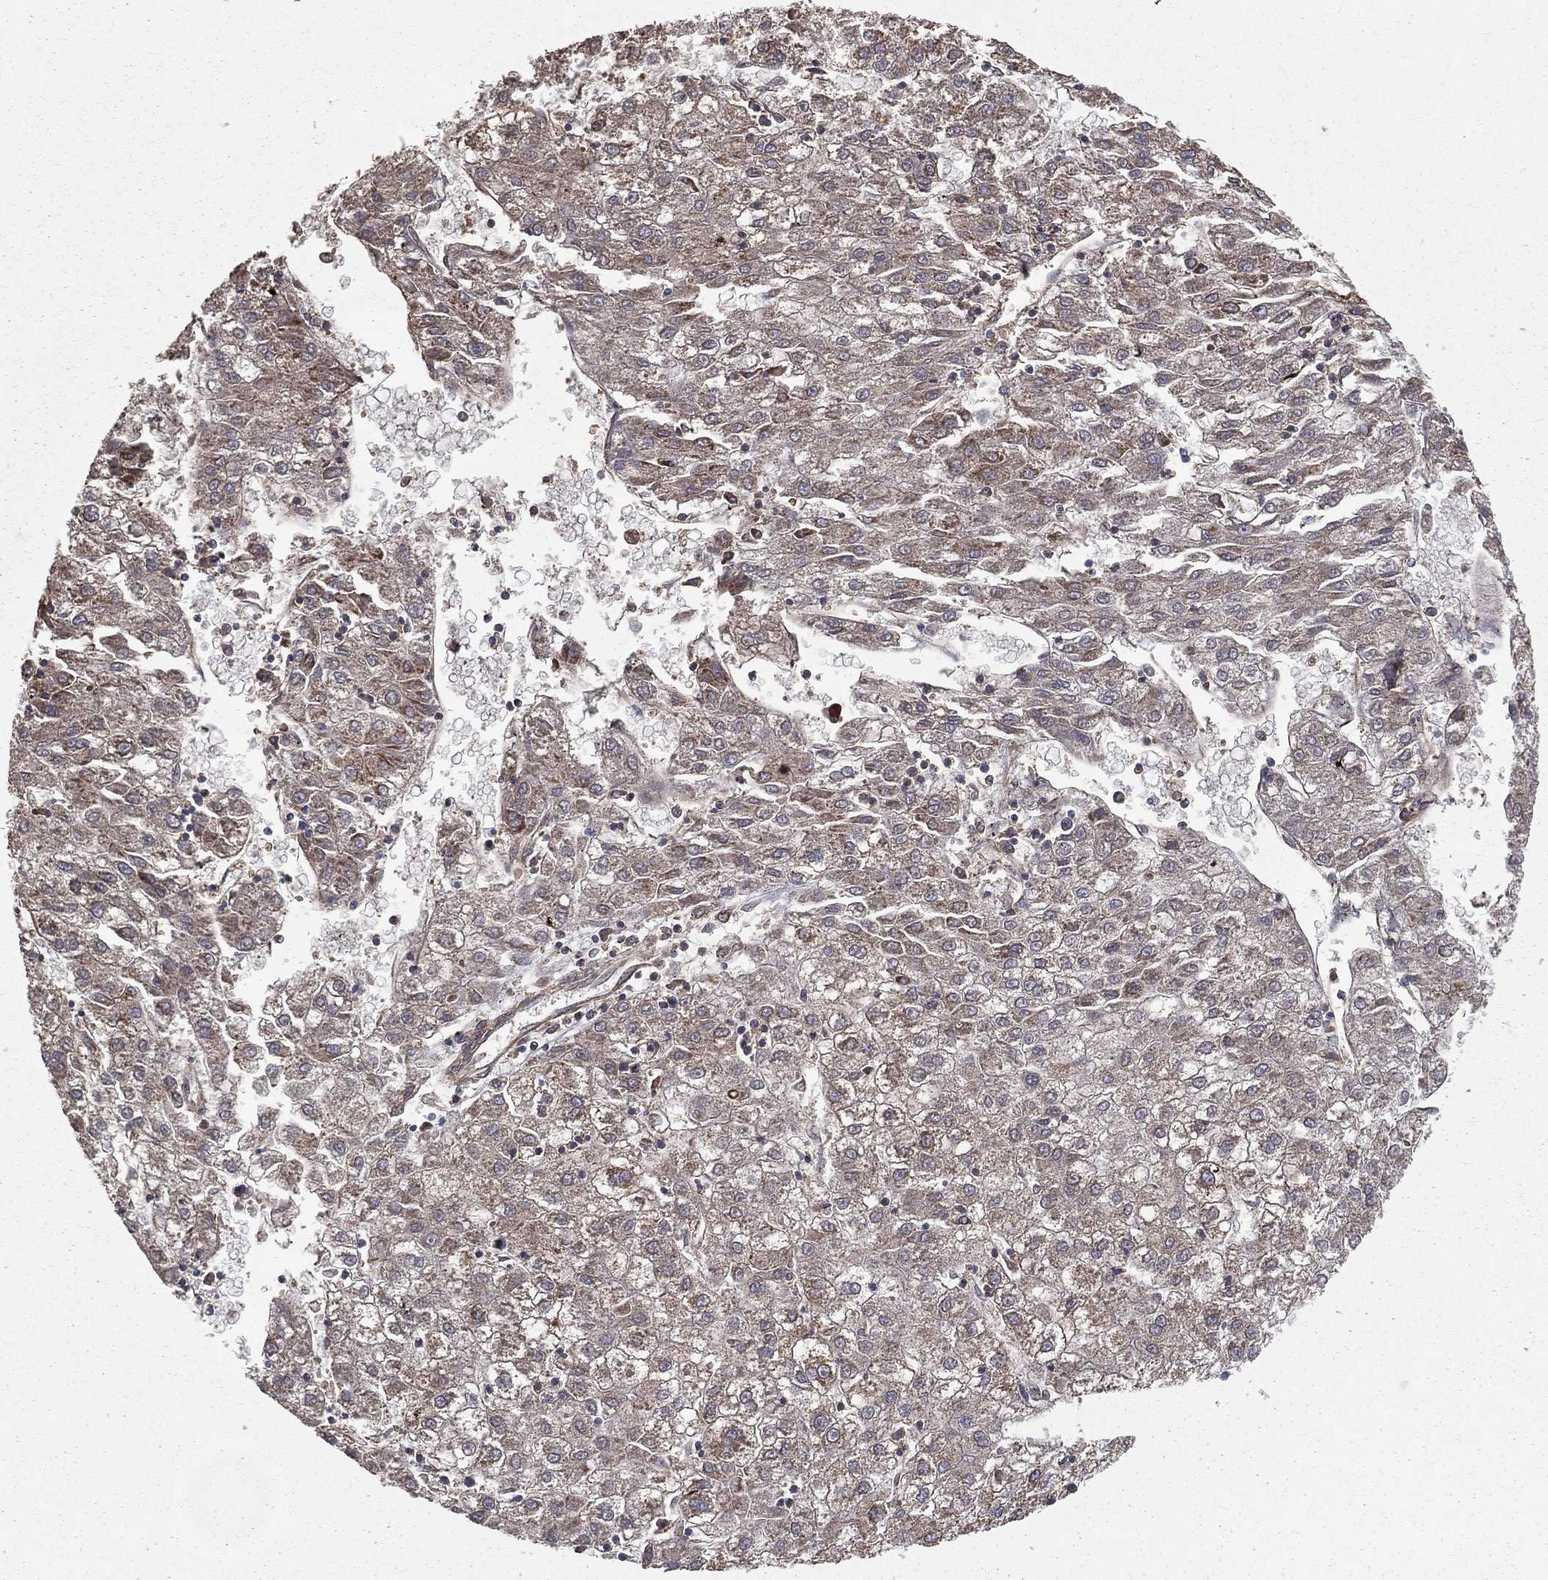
{"staining": {"intensity": "weak", "quantity": "<25%", "location": "cytoplasmic/membranous"}, "tissue": "liver cancer", "cell_type": "Tumor cells", "image_type": "cancer", "snomed": [{"axis": "morphology", "description": "Carcinoma, Hepatocellular, NOS"}, {"axis": "topography", "description": "Liver"}], "caption": "This is a histopathology image of IHC staining of hepatocellular carcinoma (liver), which shows no positivity in tumor cells. (Stains: DAB (3,3'-diaminobenzidine) immunohistochemistry (IHC) with hematoxylin counter stain, Microscopy: brightfield microscopy at high magnification).", "gene": "OLFML1", "patient": {"sex": "male", "age": 72}}